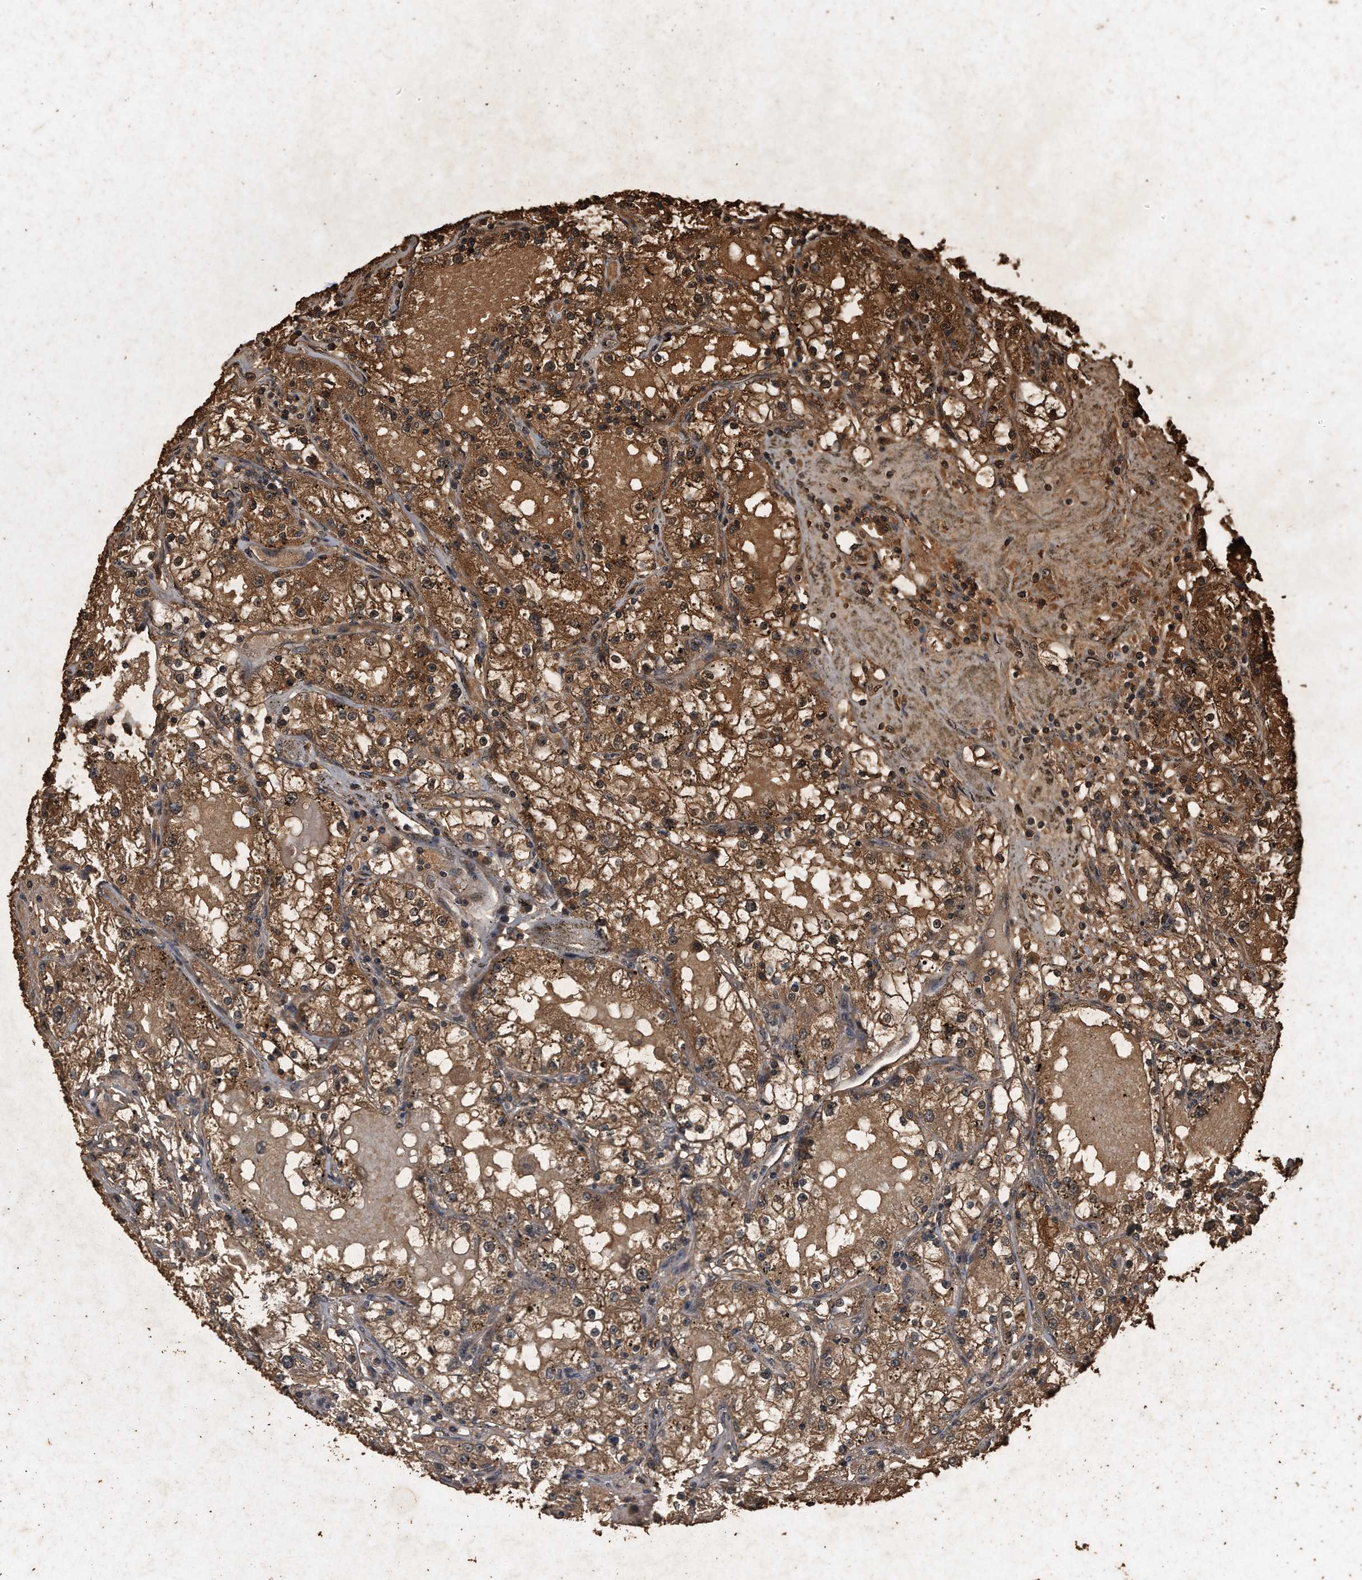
{"staining": {"intensity": "strong", "quantity": ">75%", "location": "cytoplasmic/membranous"}, "tissue": "renal cancer", "cell_type": "Tumor cells", "image_type": "cancer", "snomed": [{"axis": "morphology", "description": "Adenocarcinoma, NOS"}, {"axis": "topography", "description": "Kidney"}], "caption": "DAB (3,3'-diaminobenzidine) immunohistochemical staining of adenocarcinoma (renal) reveals strong cytoplasmic/membranous protein staining in about >75% of tumor cells. (Brightfield microscopy of DAB IHC at high magnification).", "gene": "CFLAR", "patient": {"sex": "male", "age": 56}}